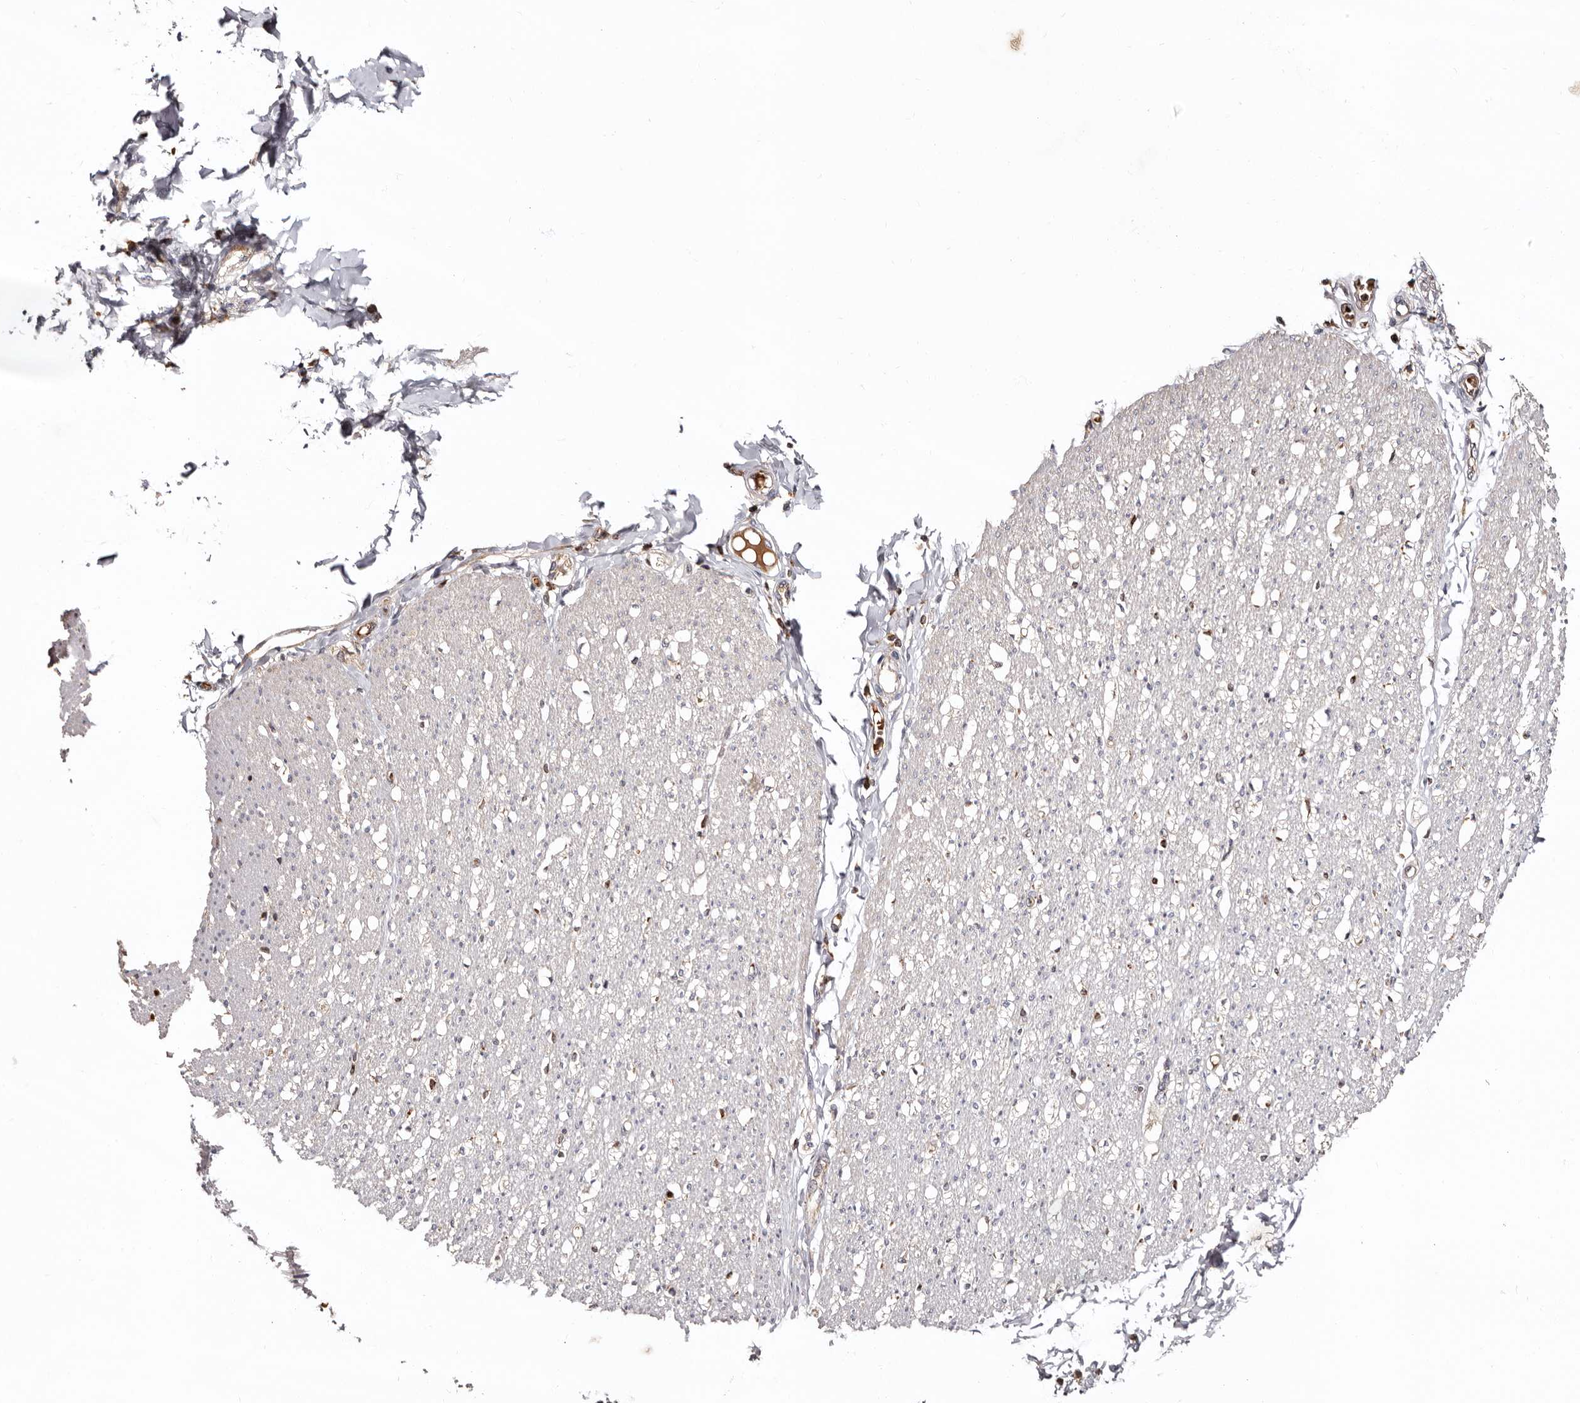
{"staining": {"intensity": "weak", "quantity": "25%-75%", "location": "cytoplasmic/membranous"}, "tissue": "smooth muscle", "cell_type": "Smooth muscle cells", "image_type": "normal", "snomed": [{"axis": "morphology", "description": "Normal tissue, NOS"}, {"axis": "morphology", "description": "Adenocarcinoma, NOS"}, {"axis": "topography", "description": "Colon"}, {"axis": "topography", "description": "Peripheral nerve tissue"}], "caption": "Immunohistochemical staining of benign human smooth muscle displays weak cytoplasmic/membranous protein positivity in approximately 25%-75% of smooth muscle cells.", "gene": "BAX", "patient": {"sex": "male", "age": 14}}